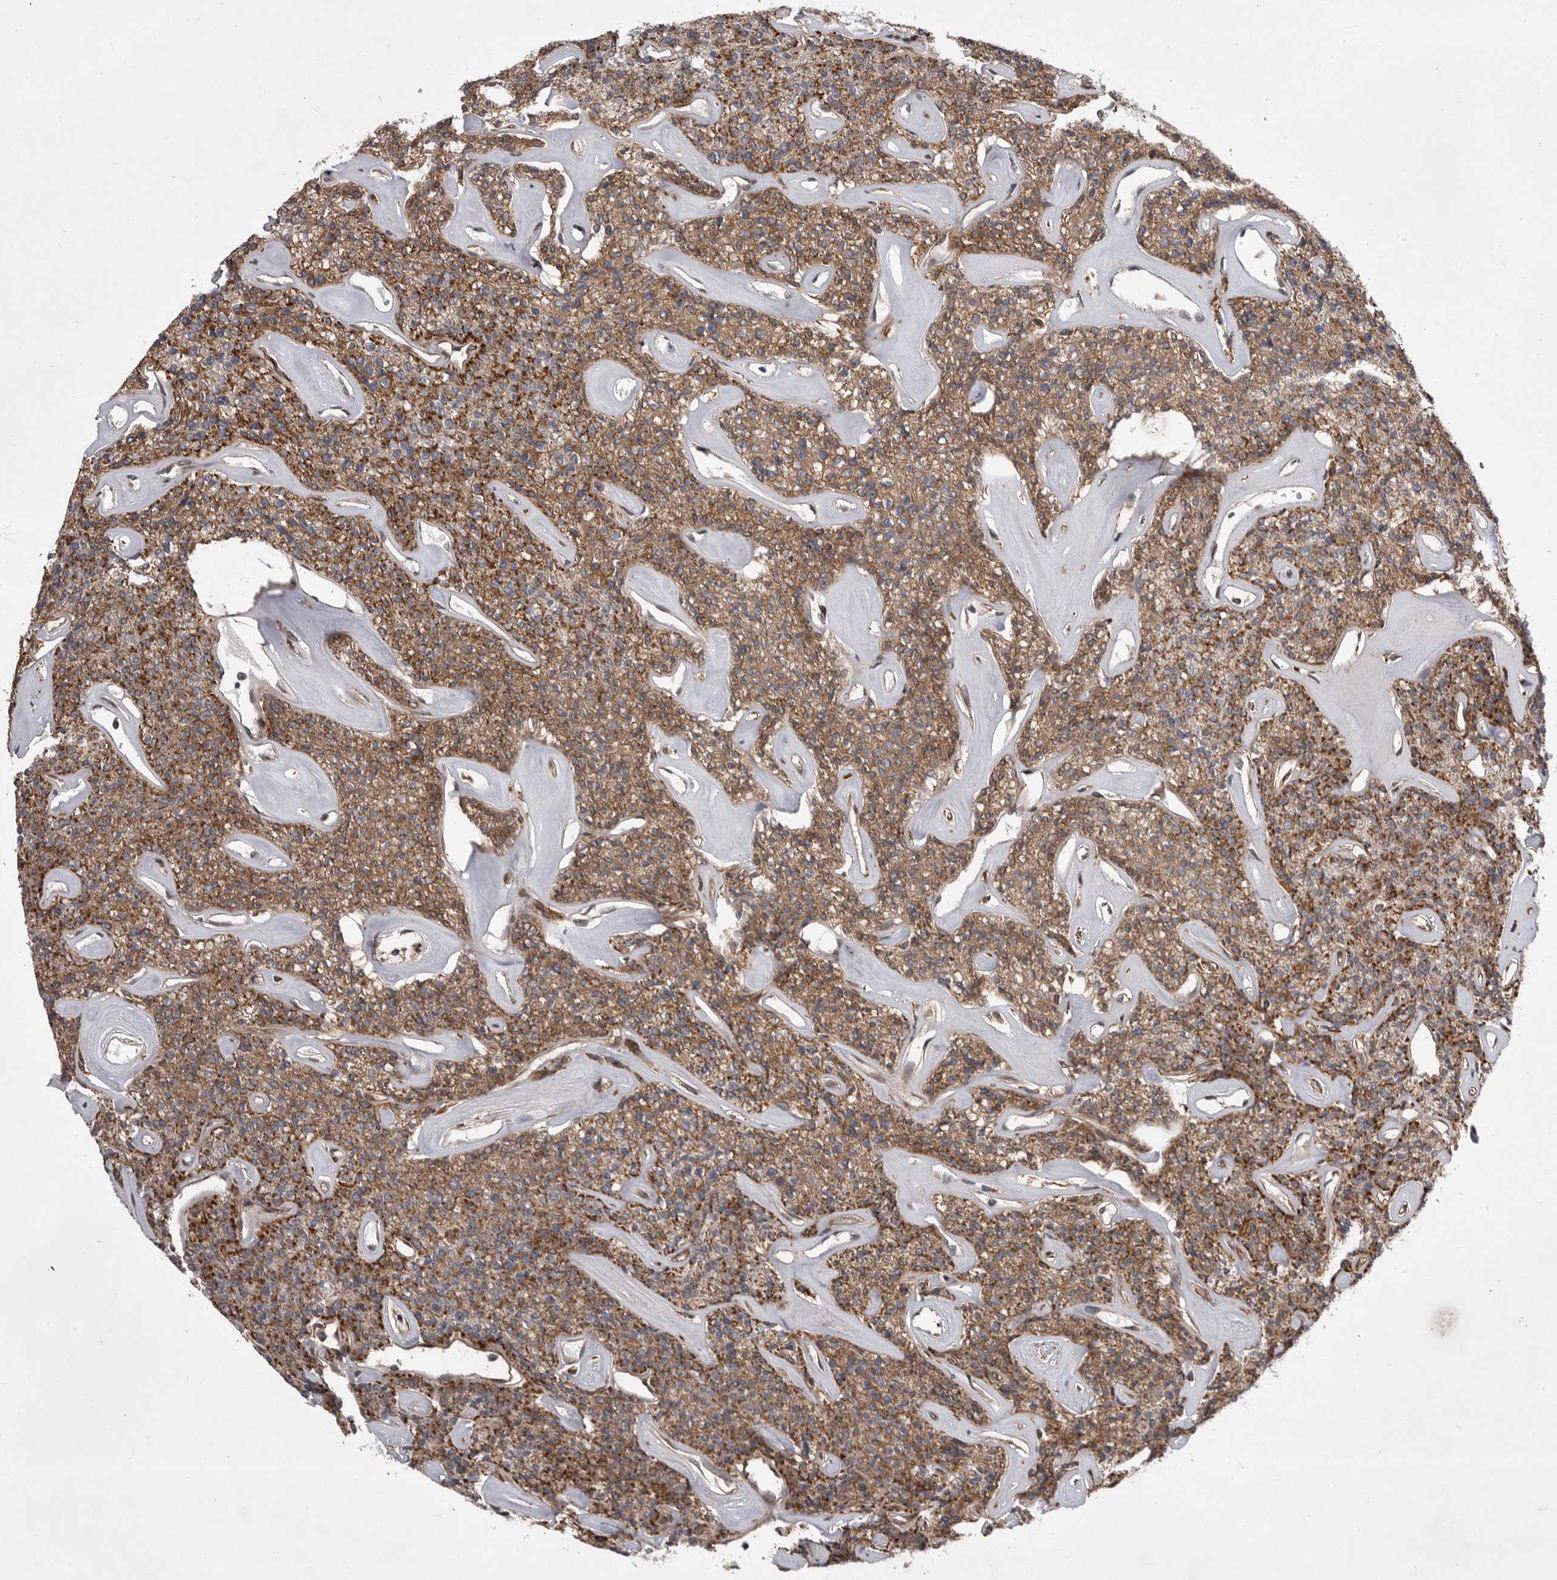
{"staining": {"intensity": "moderate", "quantity": ">75%", "location": "cytoplasmic/membranous"}, "tissue": "parathyroid gland", "cell_type": "Glandular cells", "image_type": "normal", "snomed": [{"axis": "morphology", "description": "Normal tissue, NOS"}, {"axis": "topography", "description": "Parathyroid gland"}], "caption": "This photomicrograph displays immunohistochemistry (IHC) staining of unremarkable parathyroid gland, with medium moderate cytoplasmic/membranous staining in about >75% of glandular cells.", "gene": "ABL1", "patient": {"sex": "male", "age": 46}}